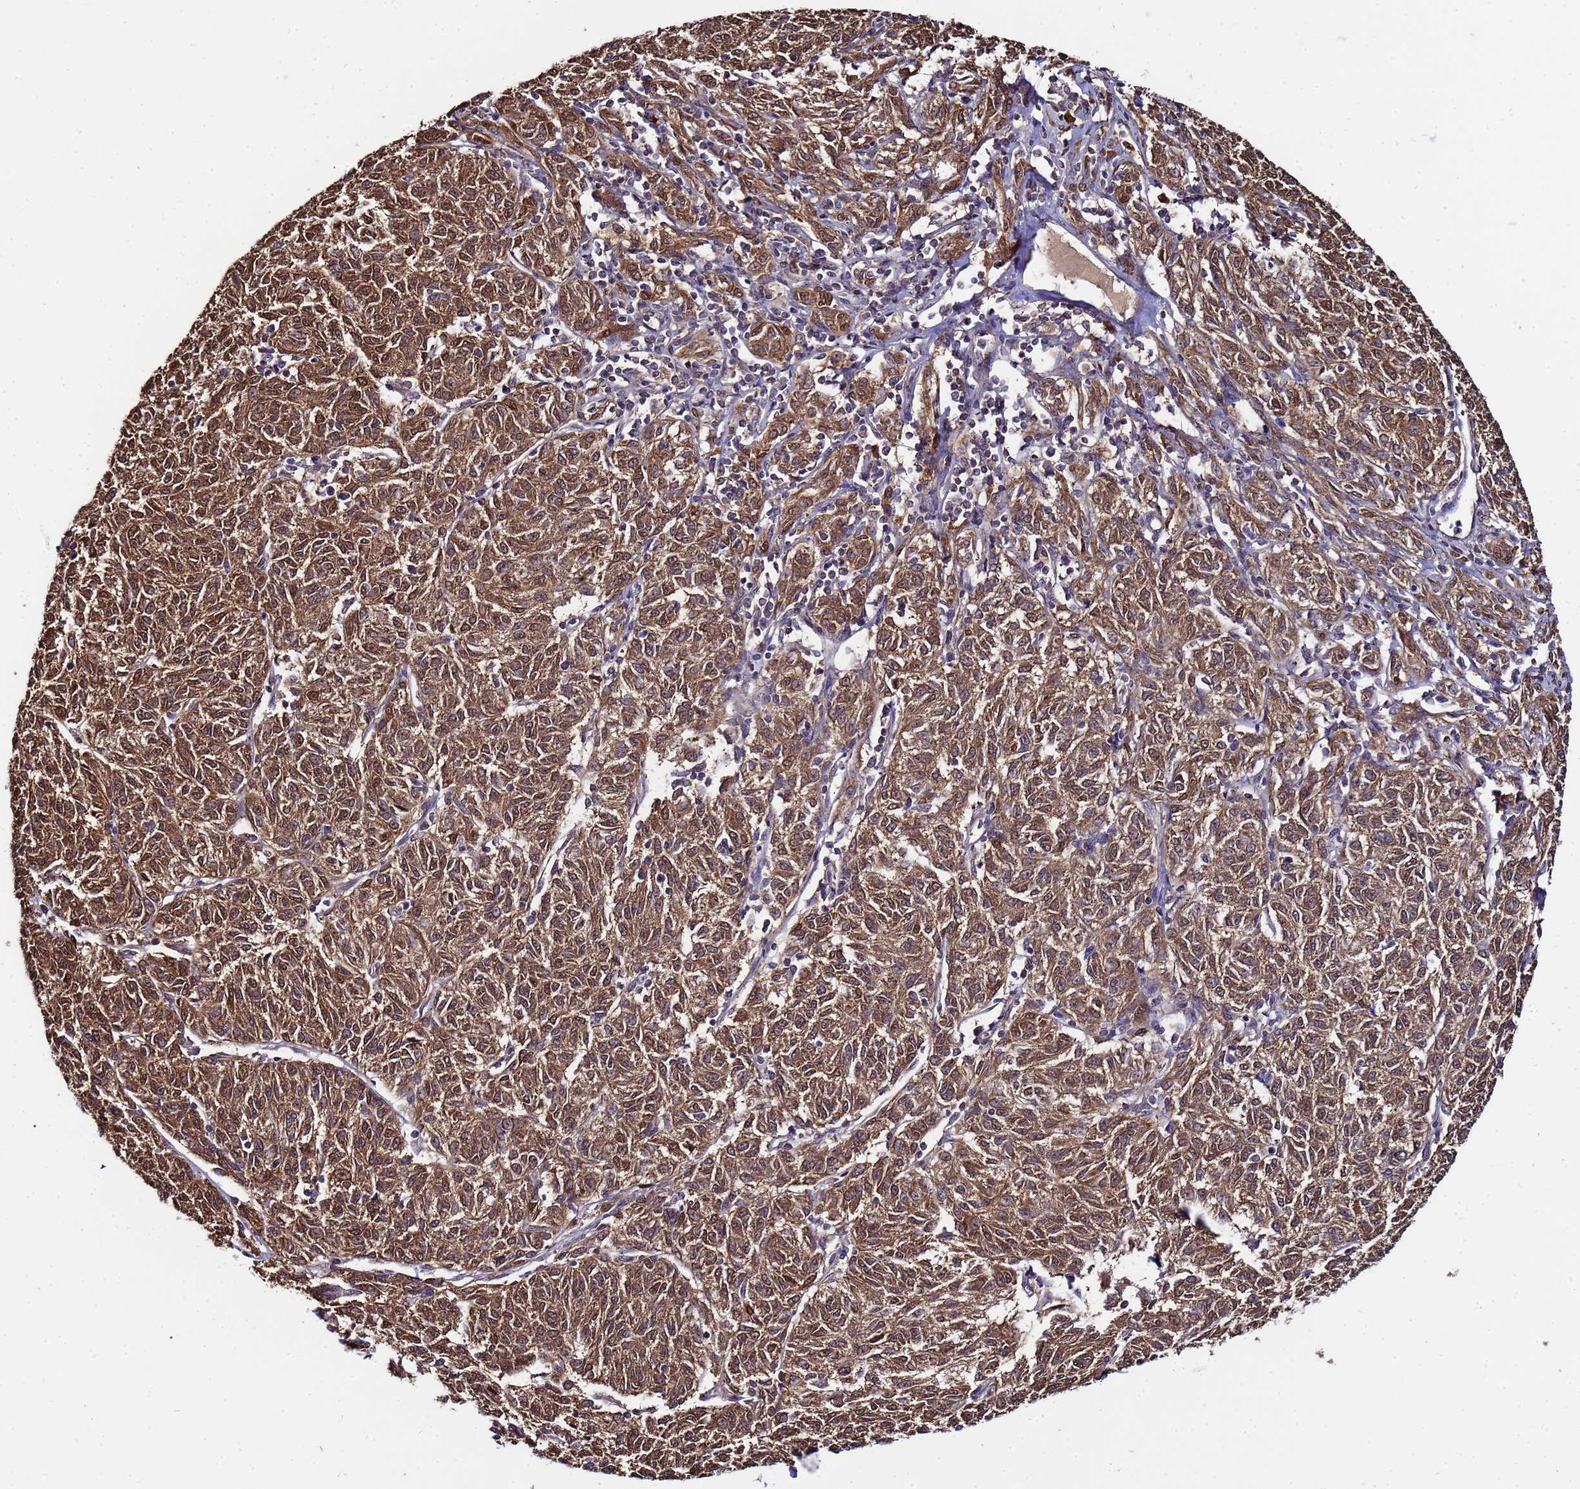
{"staining": {"intensity": "moderate", "quantity": ">75%", "location": "cytoplasmic/membranous,nuclear"}, "tissue": "melanoma", "cell_type": "Tumor cells", "image_type": "cancer", "snomed": [{"axis": "morphology", "description": "Malignant melanoma, NOS"}, {"axis": "topography", "description": "Skin"}], "caption": "Malignant melanoma stained for a protein displays moderate cytoplasmic/membranous and nuclear positivity in tumor cells.", "gene": "NAXE", "patient": {"sex": "female", "age": 72}}